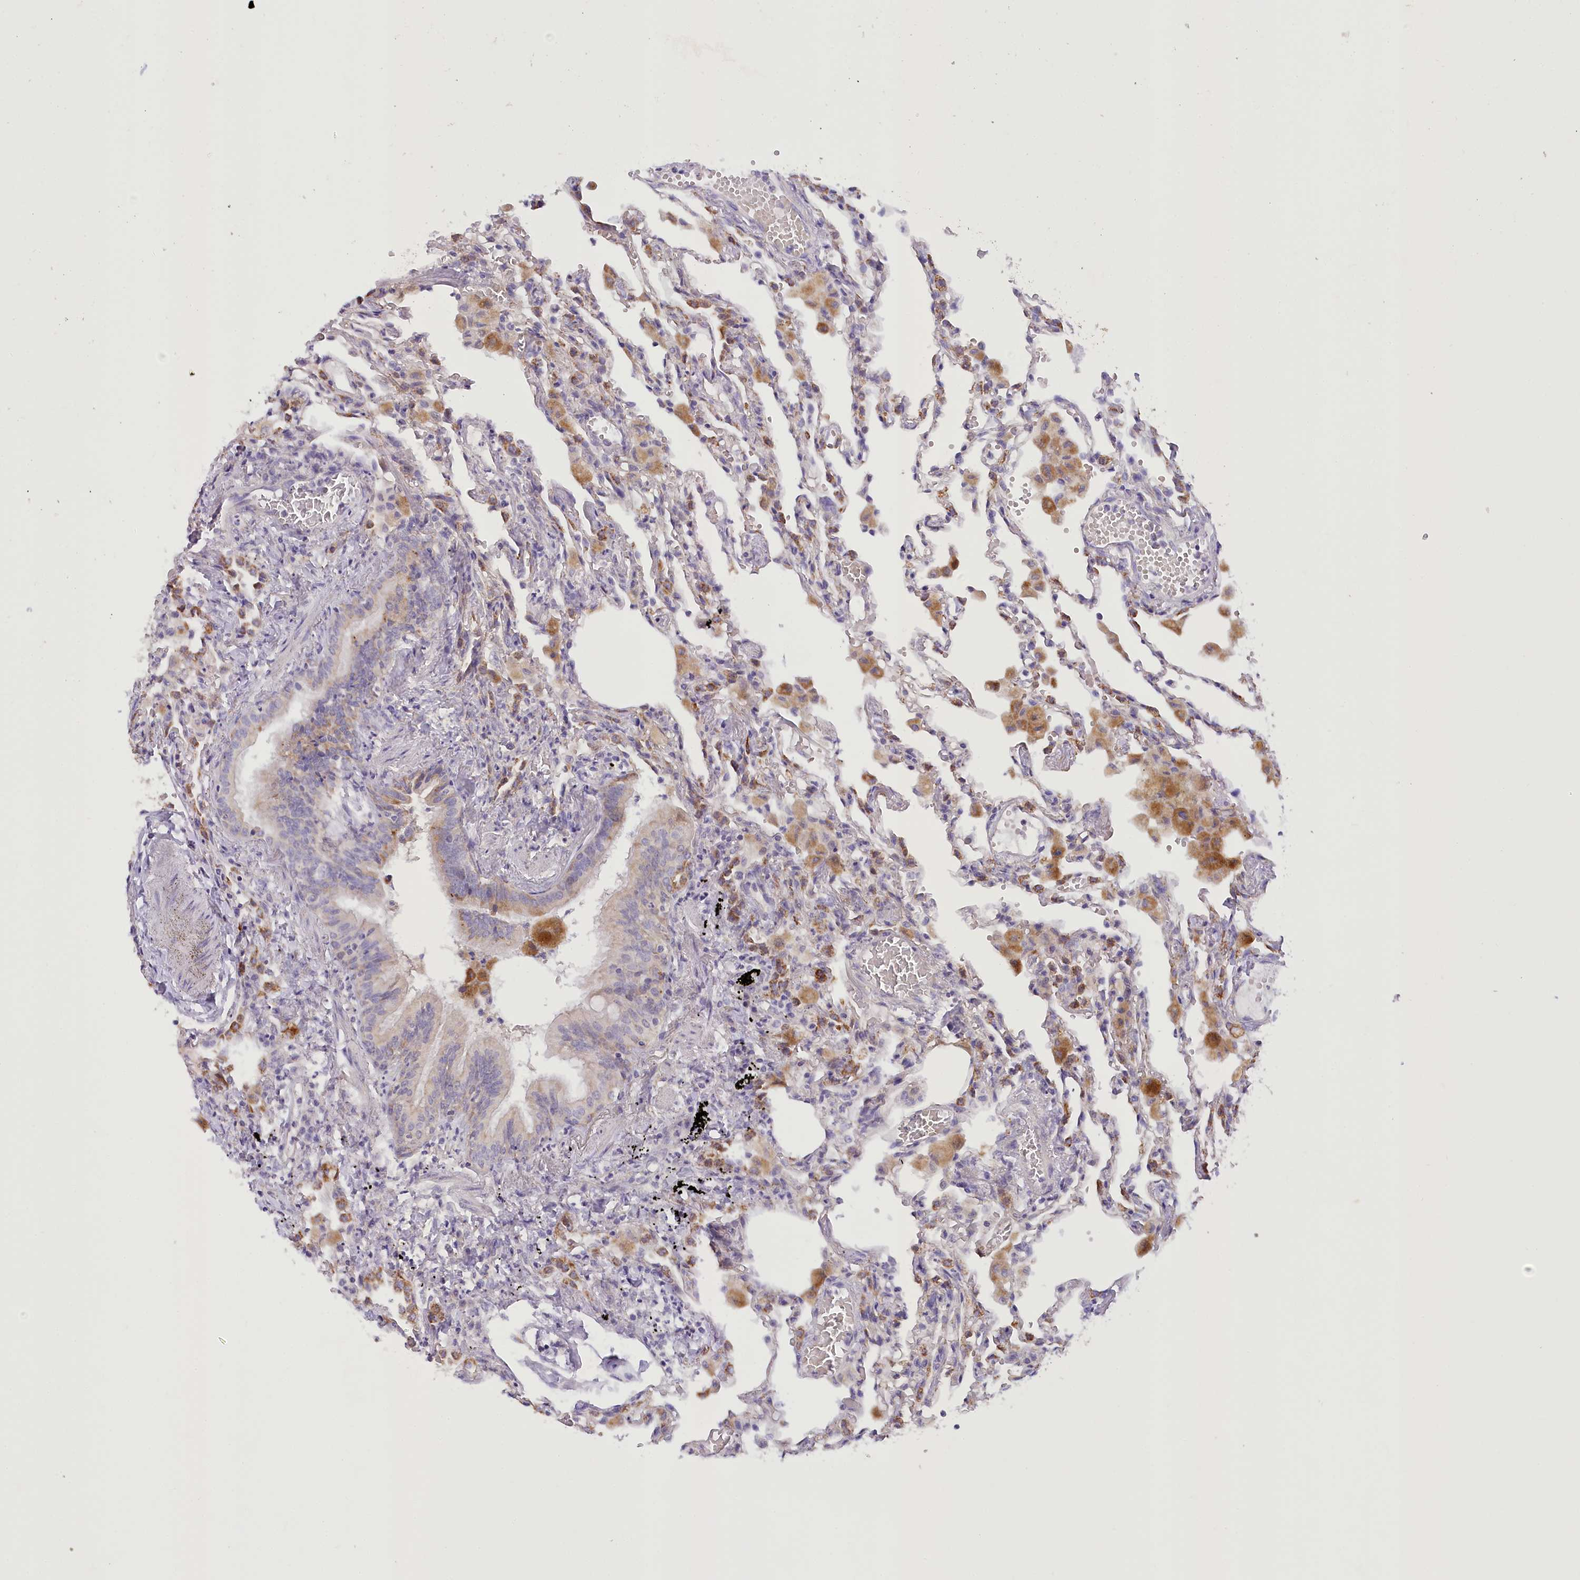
{"staining": {"intensity": "moderate", "quantity": "25%-75%", "location": "cytoplasmic/membranous"}, "tissue": "lung", "cell_type": "Alveolar cells", "image_type": "normal", "snomed": [{"axis": "morphology", "description": "Normal tissue, NOS"}, {"axis": "topography", "description": "Bronchus"}, {"axis": "topography", "description": "Lung"}], "caption": "Moderate cytoplasmic/membranous expression for a protein is appreciated in about 25%-75% of alveolar cells of unremarkable lung using immunohistochemistry (IHC).", "gene": "DCUN1D1", "patient": {"sex": "female", "age": 49}}